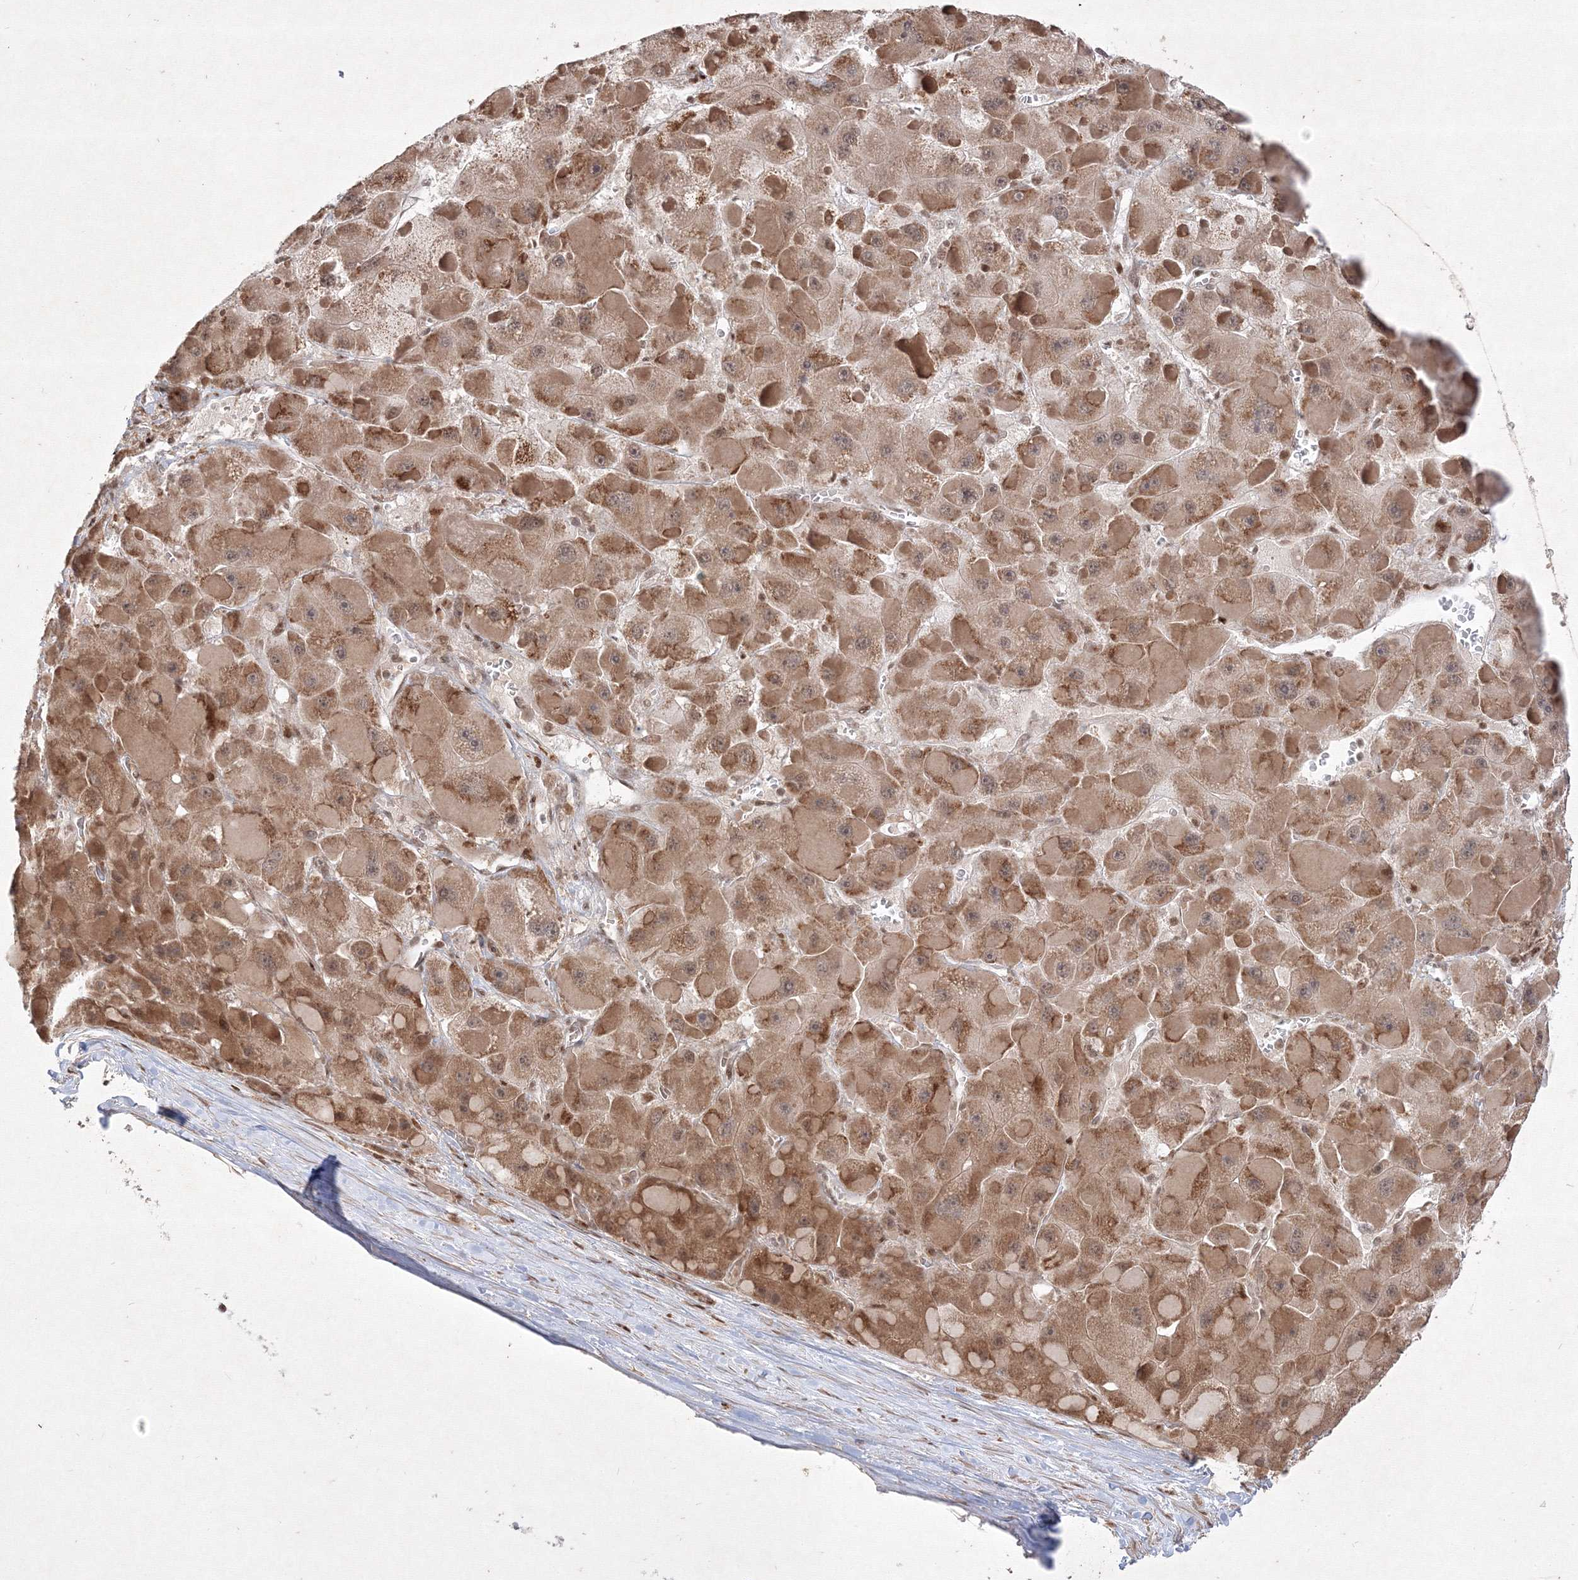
{"staining": {"intensity": "moderate", "quantity": "25%-75%", "location": "cytoplasmic/membranous"}, "tissue": "liver cancer", "cell_type": "Tumor cells", "image_type": "cancer", "snomed": [{"axis": "morphology", "description": "Carcinoma, Hepatocellular, NOS"}, {"axis": "topography", "description": "Liver"}], "caption": "DAB (3,3'-diaminobenzidine) immunohistochemical staining of human liver hepatocellular carcinoma displays moderate cytoplasmic/membranous protein expression in approximately 25%-75% of tumor cells.", "gene": "TAB1", "patient": {"sex": "female", "age": 73}}